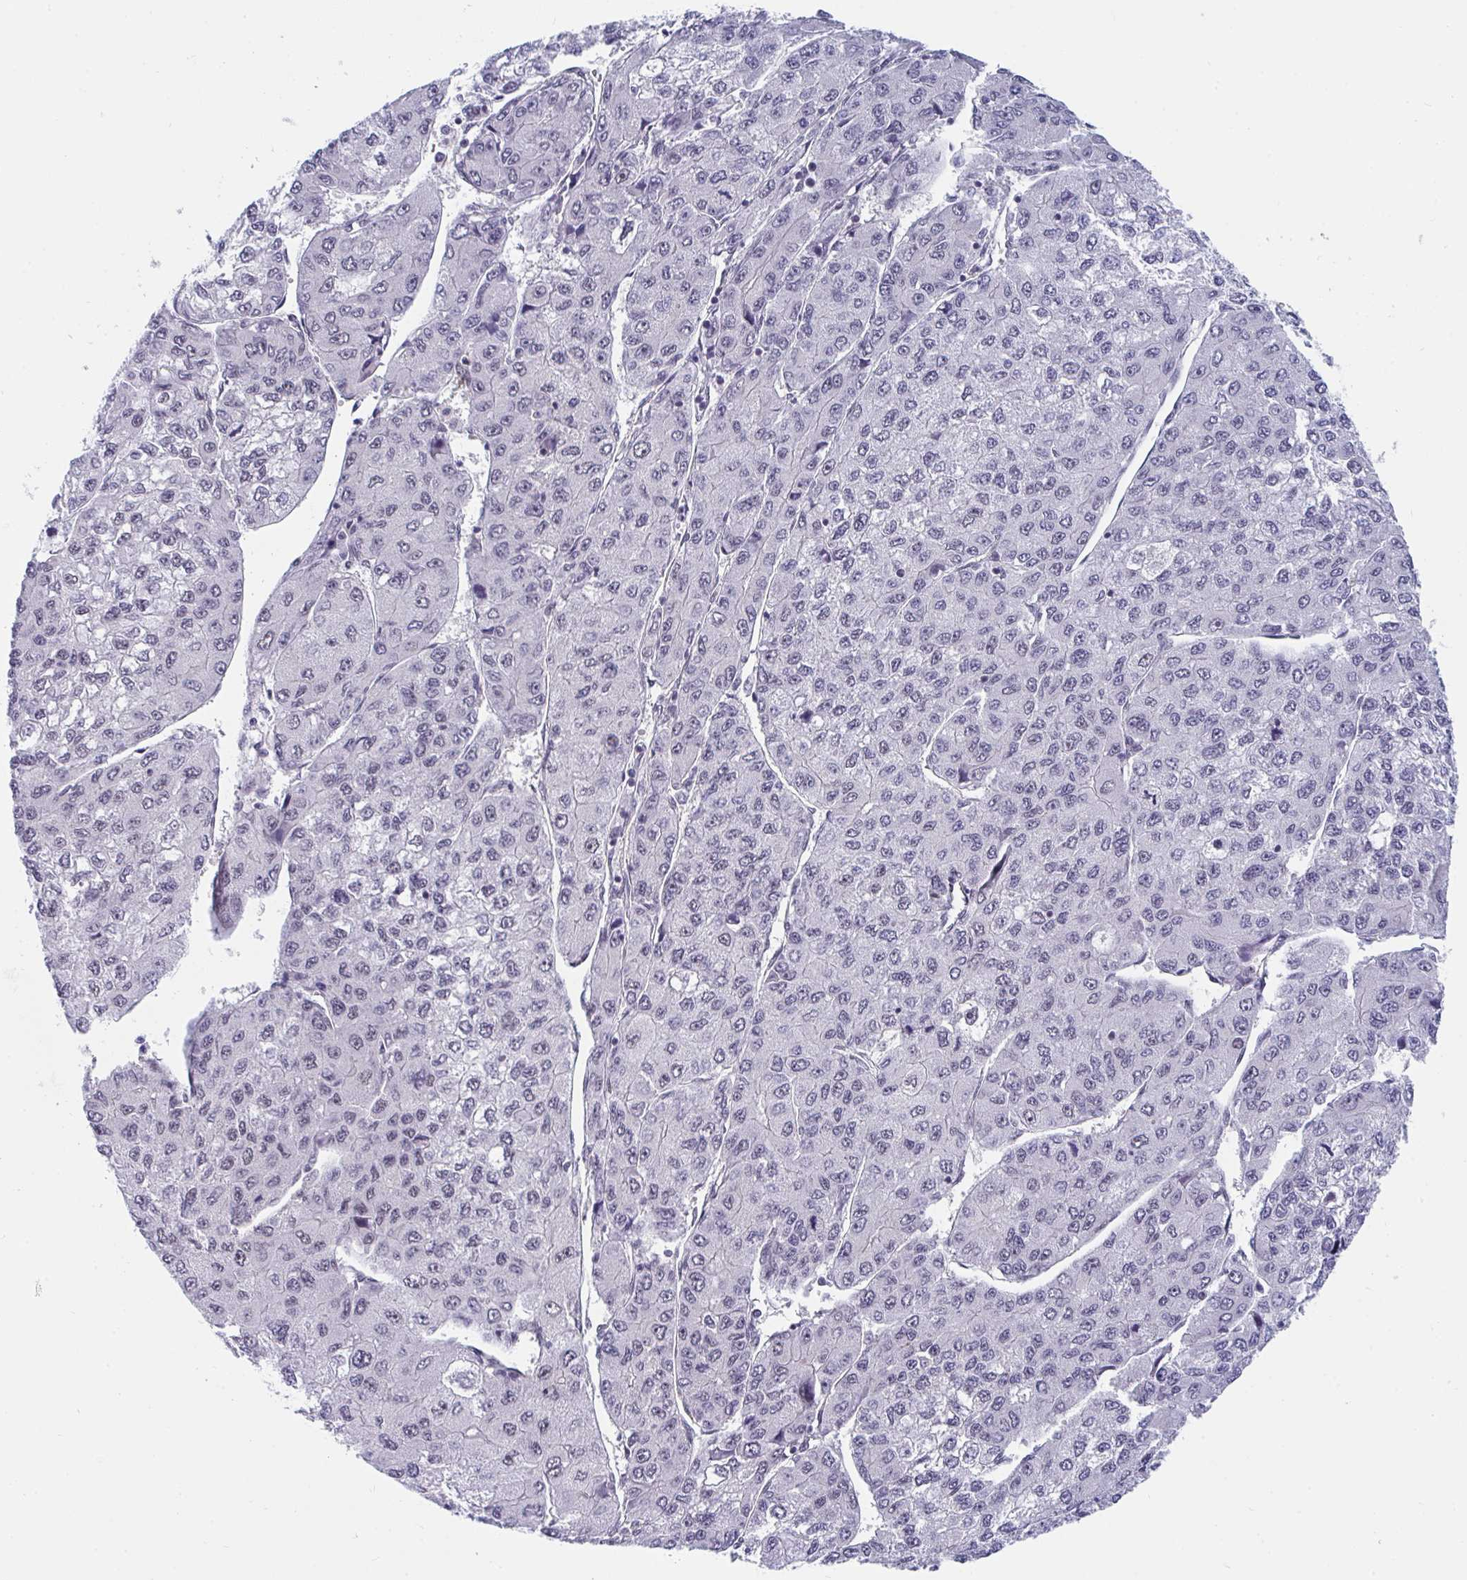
{"staining": {"intensity": "negative", "quantity": "none", "location": "none"}, "tissue": "liver cancer", "cell_type": "Tumor cells", "image_type": "cancer", "snomed": [{"axis": "morphology", "description": "Carcinoma, Hepatocellular, NOS"}, {"axis": "topography", "description": "Liver"}], "caption": "Liver cancer was stained to show a protein in brown. There is no significant expression in tumor cells. (DAB IHC, high magnification).", "gene": "PRR14", "patient": {"sex": "female", "age": 66}}